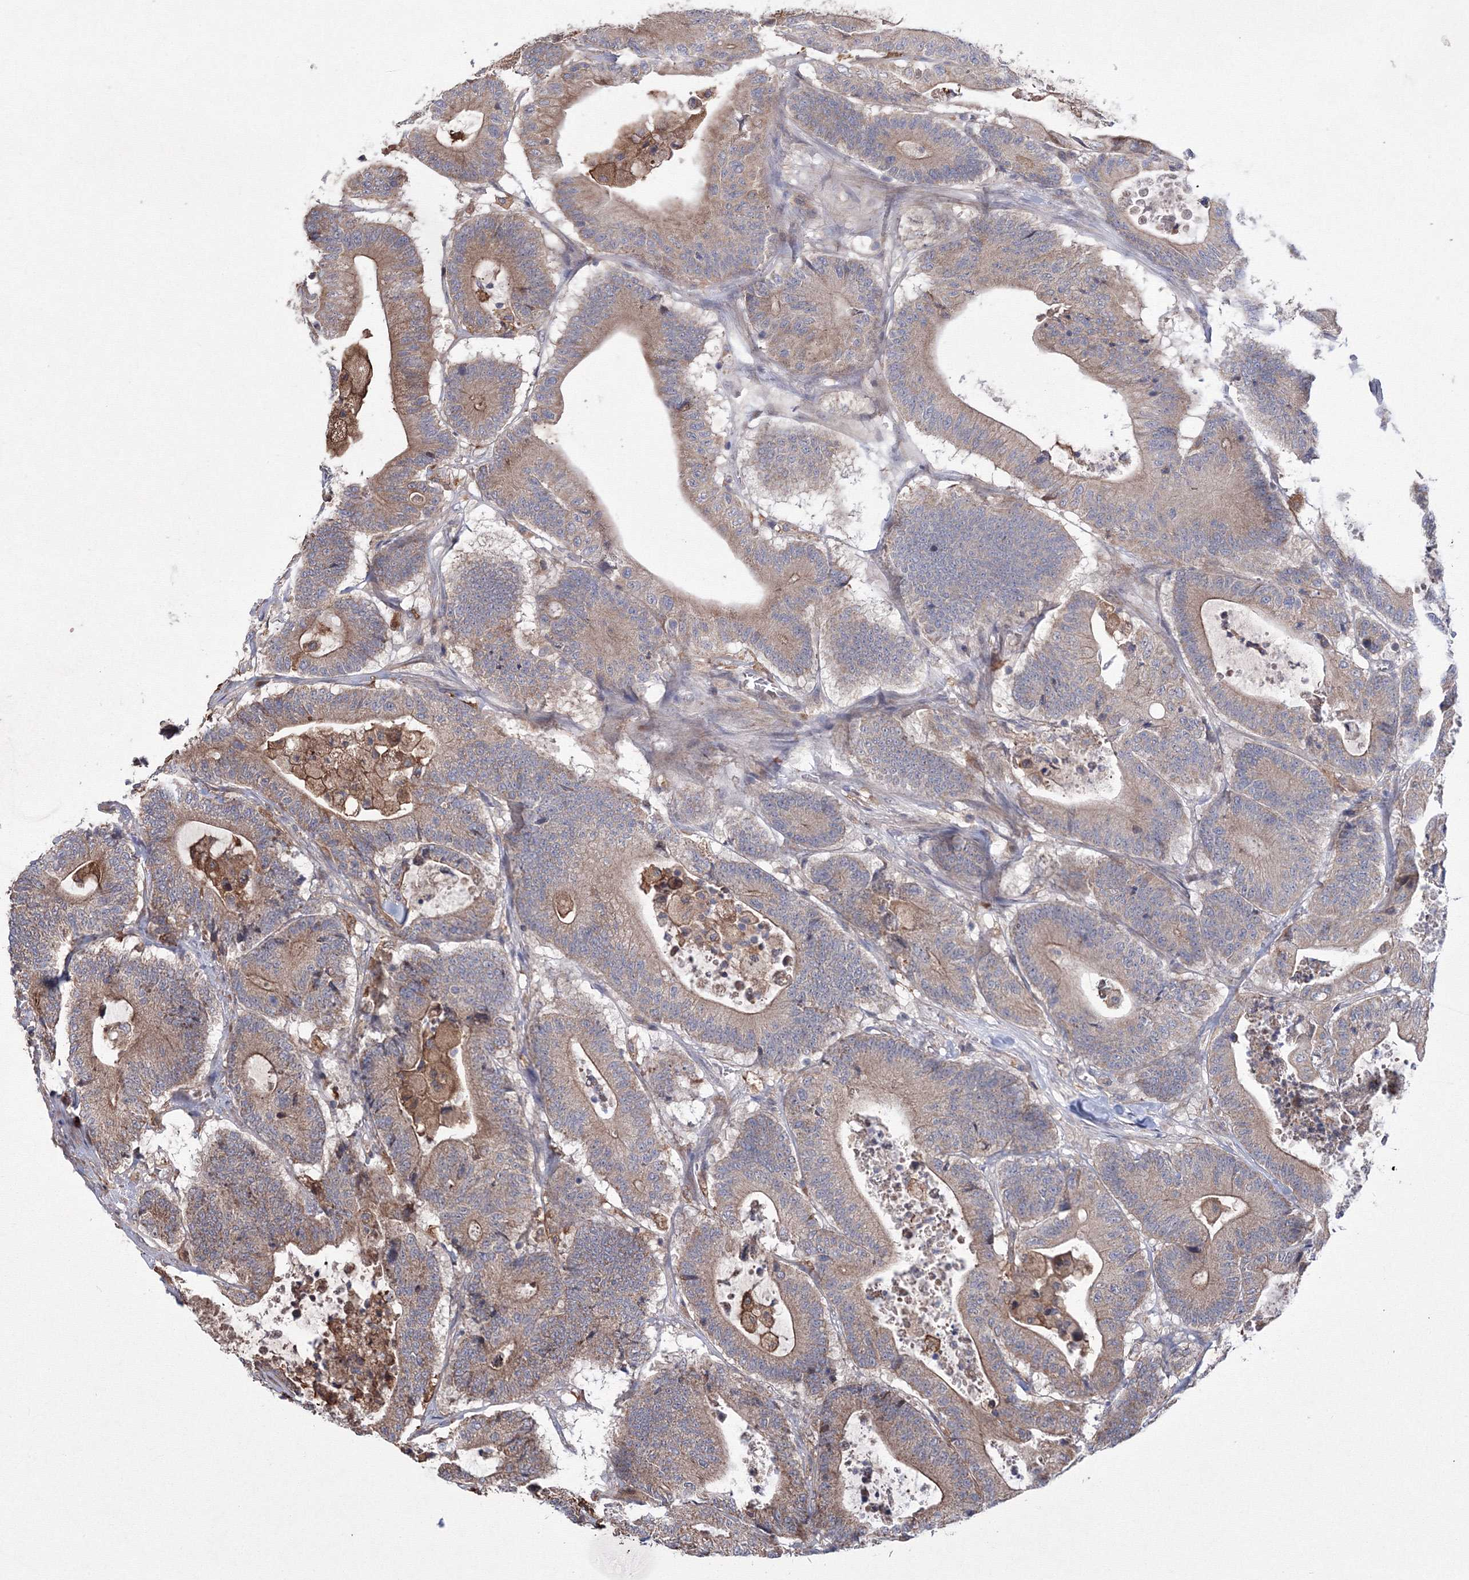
{"staining": {"intensity": "moderate", "quantity": "25%-75%", "location": "cytoplasmic/membranous"}, "tissue": "colorectal cancer", "cell_type": "Tumor cells", "image_type": "cancer", "snomed": [{"axis": "morphology", "description": "Adenocarcinoma, NOS"}, {"axis": "topography", "description": "Colon"}], "caption": "Moderate cytoplasmic/membranous protein expression is identified in approximately 25%-75% of tumor cells in adenocarcinoma (colorectal).", "gene": "RANBP3L", "patient": {"sex": "female", "age": 84}}